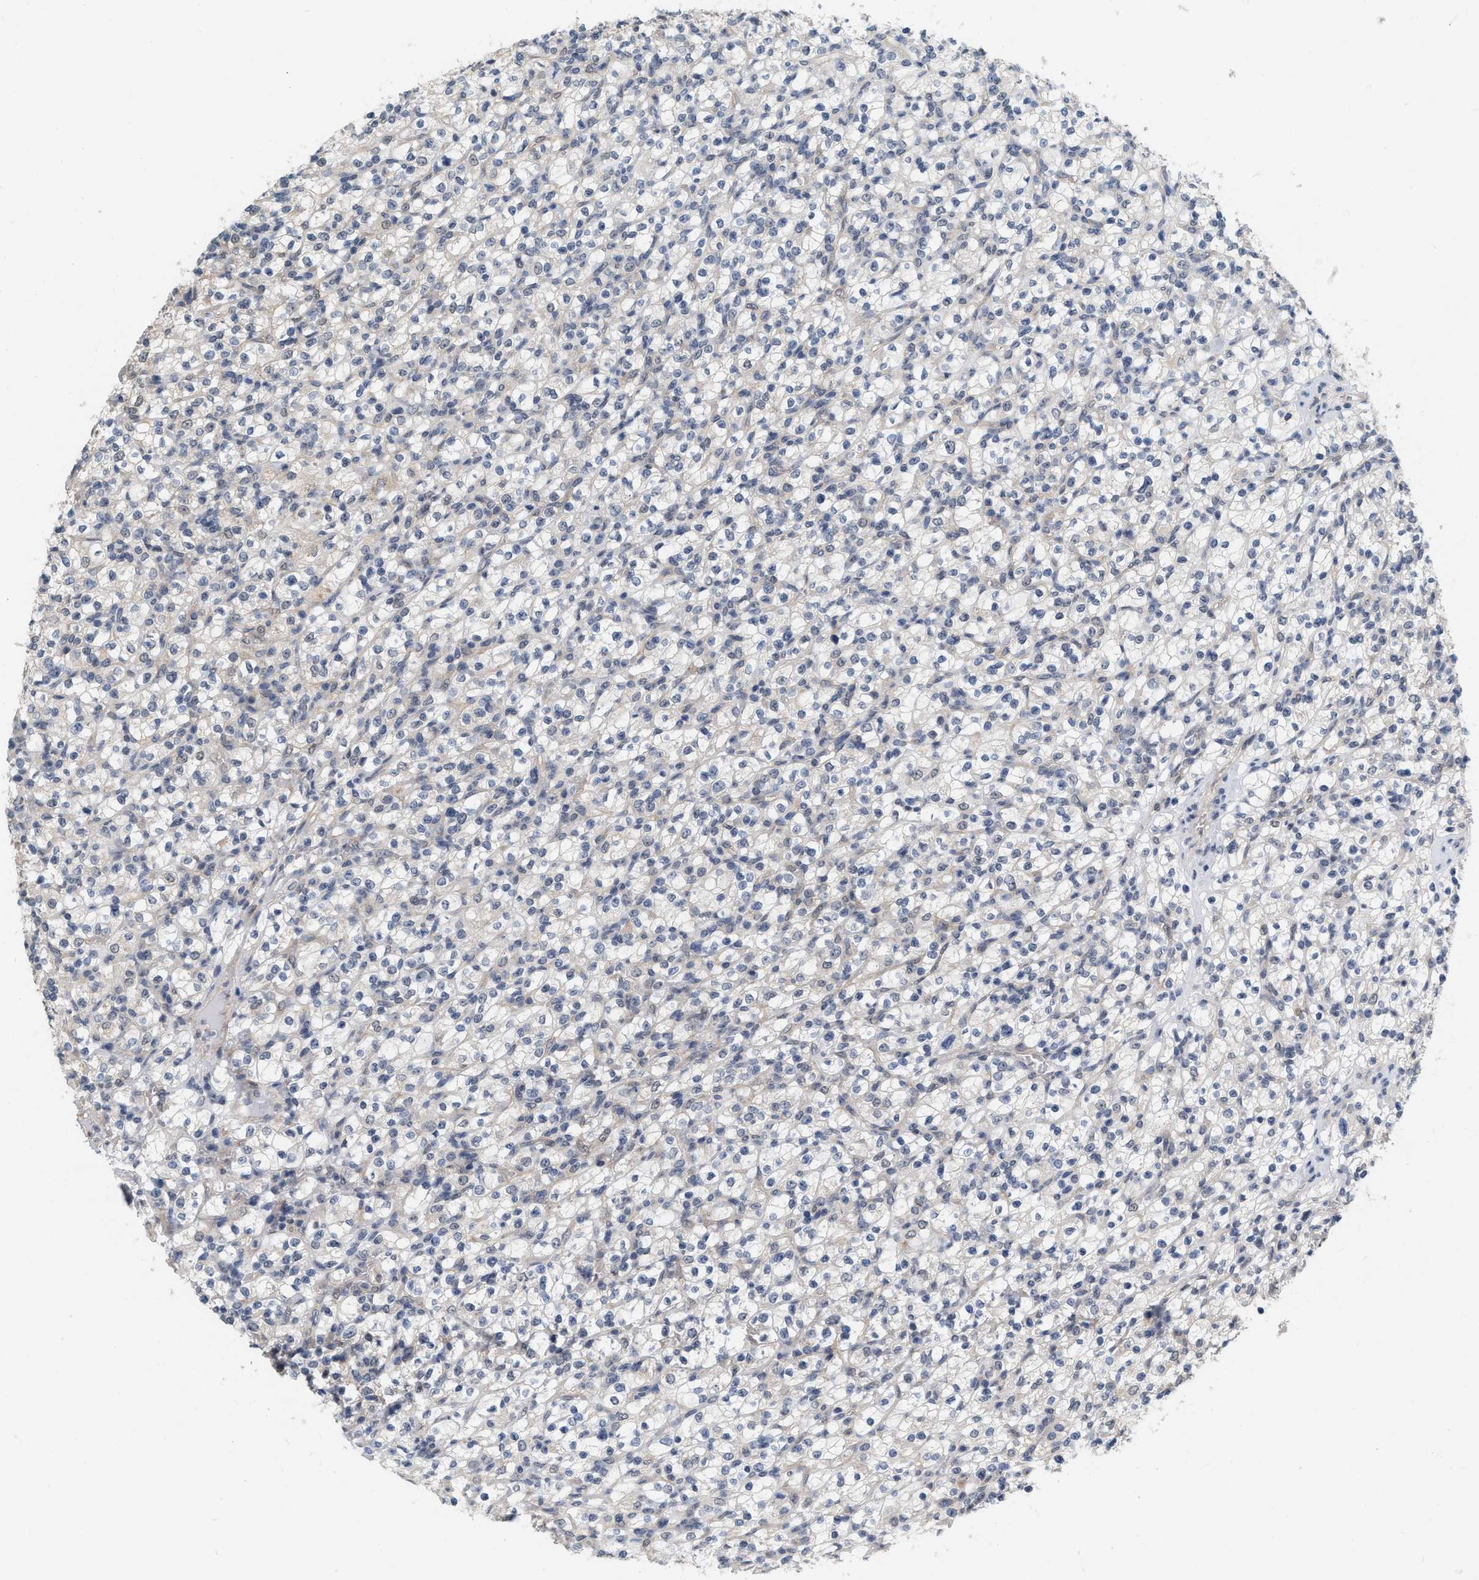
{"staining": {"intensity": "weak", "quantity": "<25%", "location": "nuclear"}, "tissue": "renal cancer", "cell_type": "Tumor cells", "image_type": "cancer", "snomed": [{"axis": "morphology", "description": "Normal tissue, NOS"}, {"axis": "morphology", "description": "Adenocarcinoma, NOS"}, {"axis": "topography", "description": "Kidney"}], "caption": "Immunohistochemistry photomicrograph of human renal cancer (adenocarcinoma) stained for a protein (brown), which shows no expression in tumor cells.", "gene": "RUVBL1", "patient": {"sex": "female", "age": 72}}